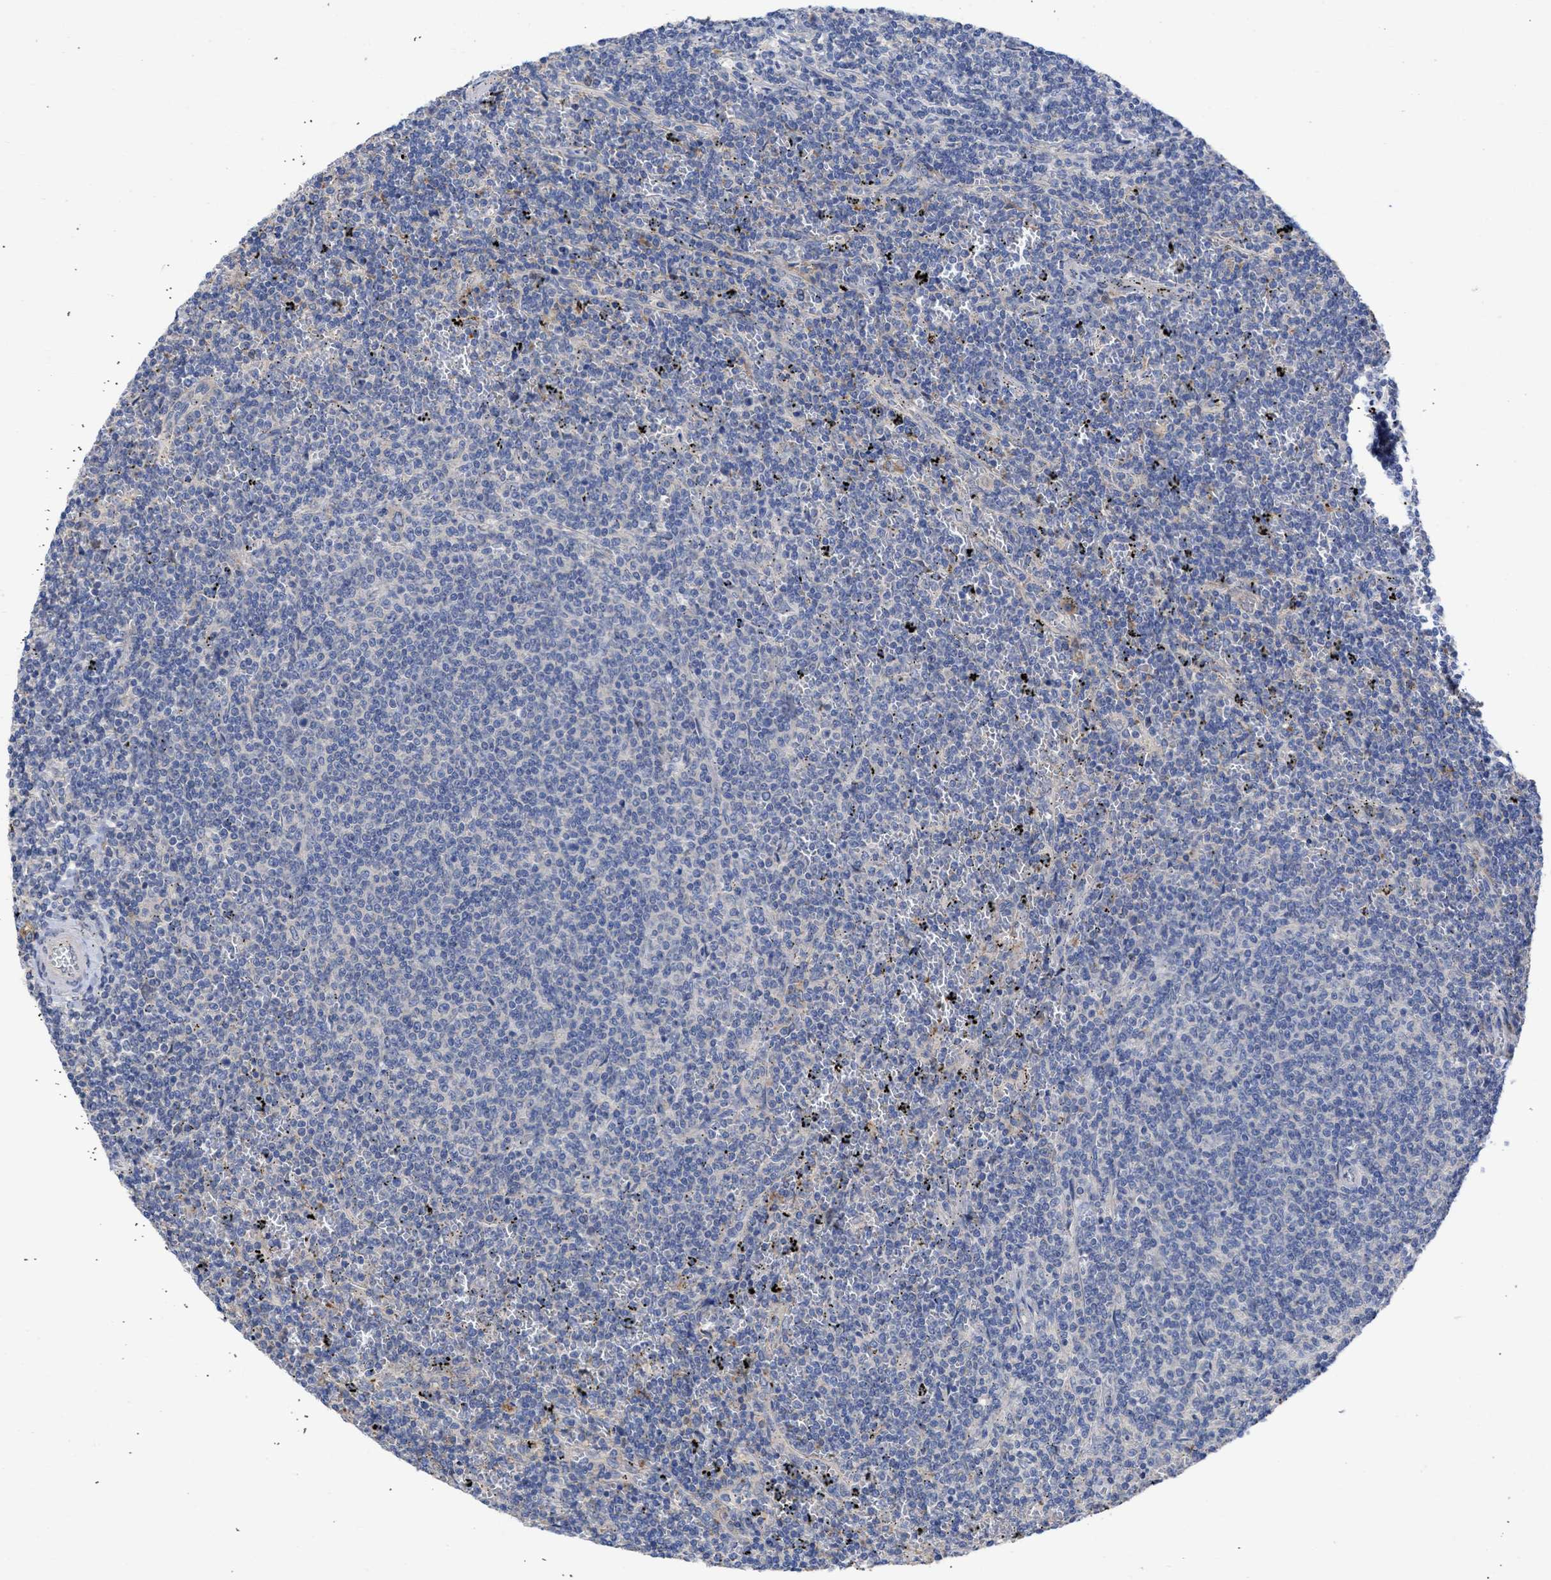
{"staining": {"intensity": "negative", "quantity": "none", "location": "none"}, "tissue": "lymphoma", "cell_type": "Tumor cells", "image_type": "cancer", "snomed": [{"axis": "morphology", "description": "Malignant lymphoma, non-Hodgkin's type, Low grade"}, {"axis": "topography", "description": "Spleen"}], "caption": "A high-resolution image shows IHC staining of low-grade malignant lymphoma, non-Hodgkin's type, which displays no significant staining in tumor cells.", "gene": "ARHGEF4", "patient": {"sex": "female", "age": 50}}